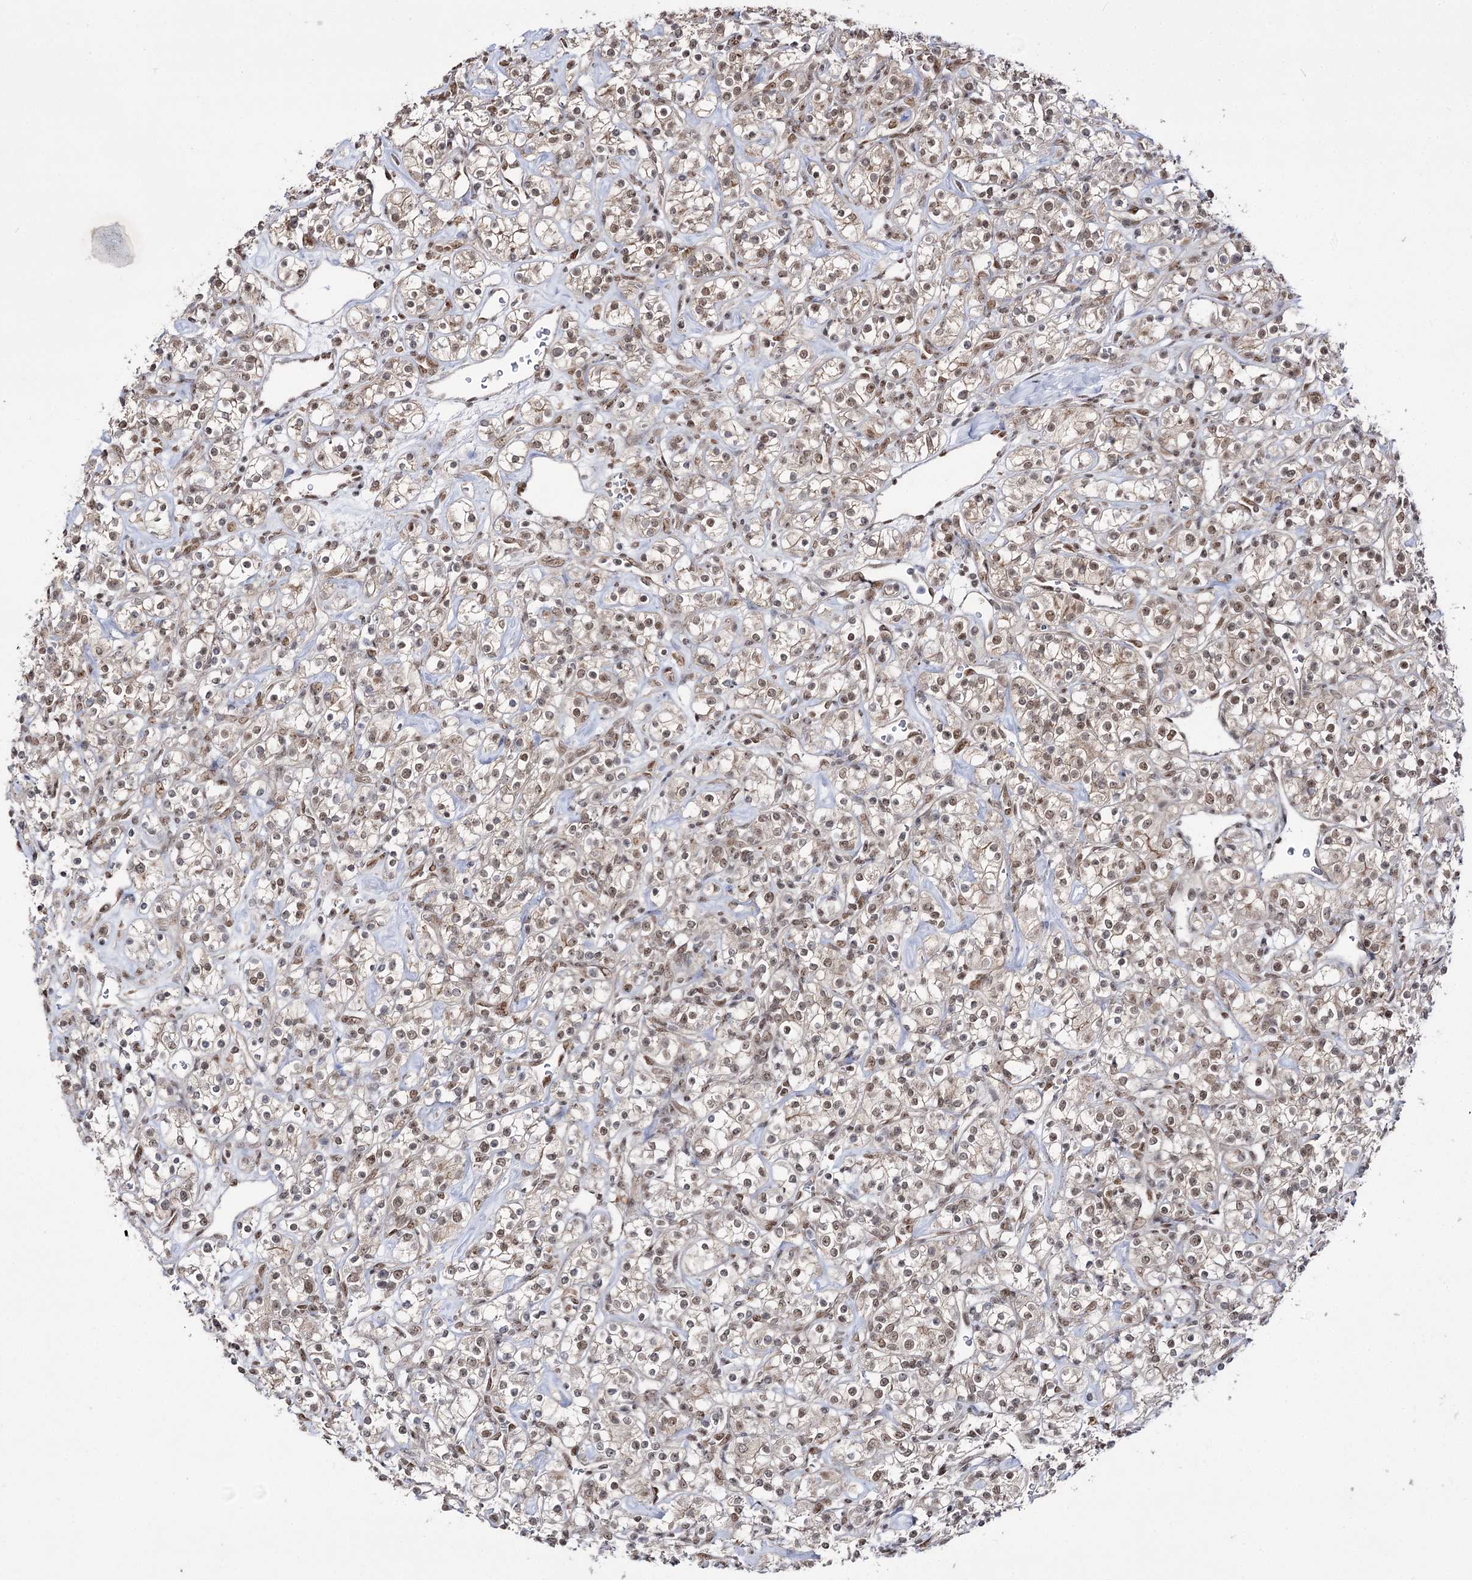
{"staining": {"intensity": "weak", "quantity": ">75%", "location": "nuclear"}, "tissue": "renal cancer", "cell_type": "Tumor cells", "image_type": "cancer", "snomed": [{"axis": "morphology", "description": "Adenocarcinoma, NOS"}, {"axis": "topography", "description": "Kidney"}], "caption": "This histopathology image exhibits renal adenocarcinoma stained with immunohistochemistry (IHC) to label a protein in brown. The nuclear of tumor cells show weak positivity for the protein. Nuclei are counter-stained blue.", "gene": "VGLL4", "patient": {"sex": "male", "age": 77}}